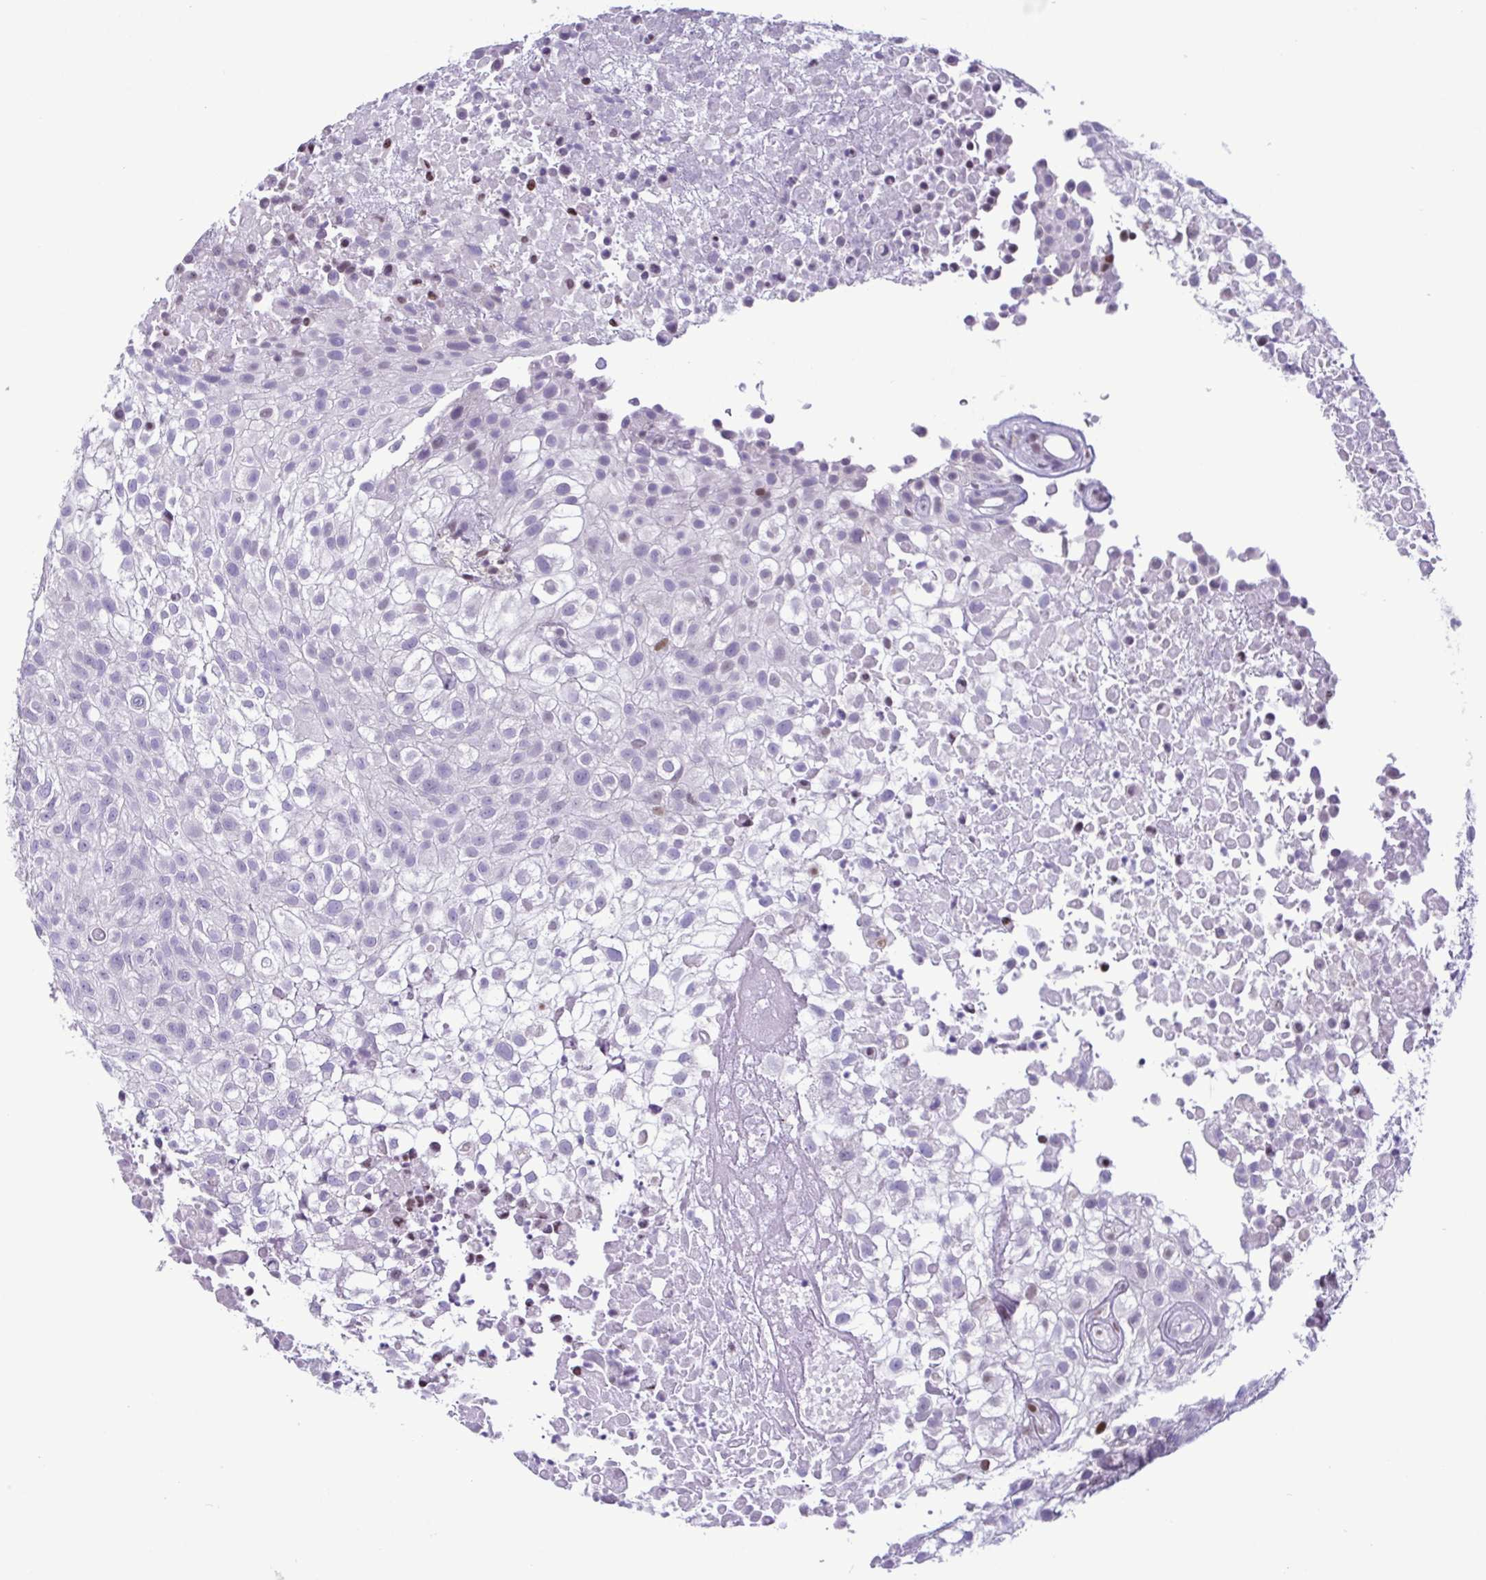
{"staining": {"intensity": "negative", "quantity": "none", "location": "none"}, "tissue": "urothelial cancer", "cell_type": "Tumor cells", "image_type": "cancer", "snomed": [{"axis": "morphology", "description": "Urothelial carcinoma, High grade"}, {"axis": "topography", "description": "Urinary bladder"}], "caption": "Immunohistochemical staining of urothelial cancer shows no significant positivity in tumor cells.", "gene": "IRF1", "patient": {"sex": "male", "age": 56}}